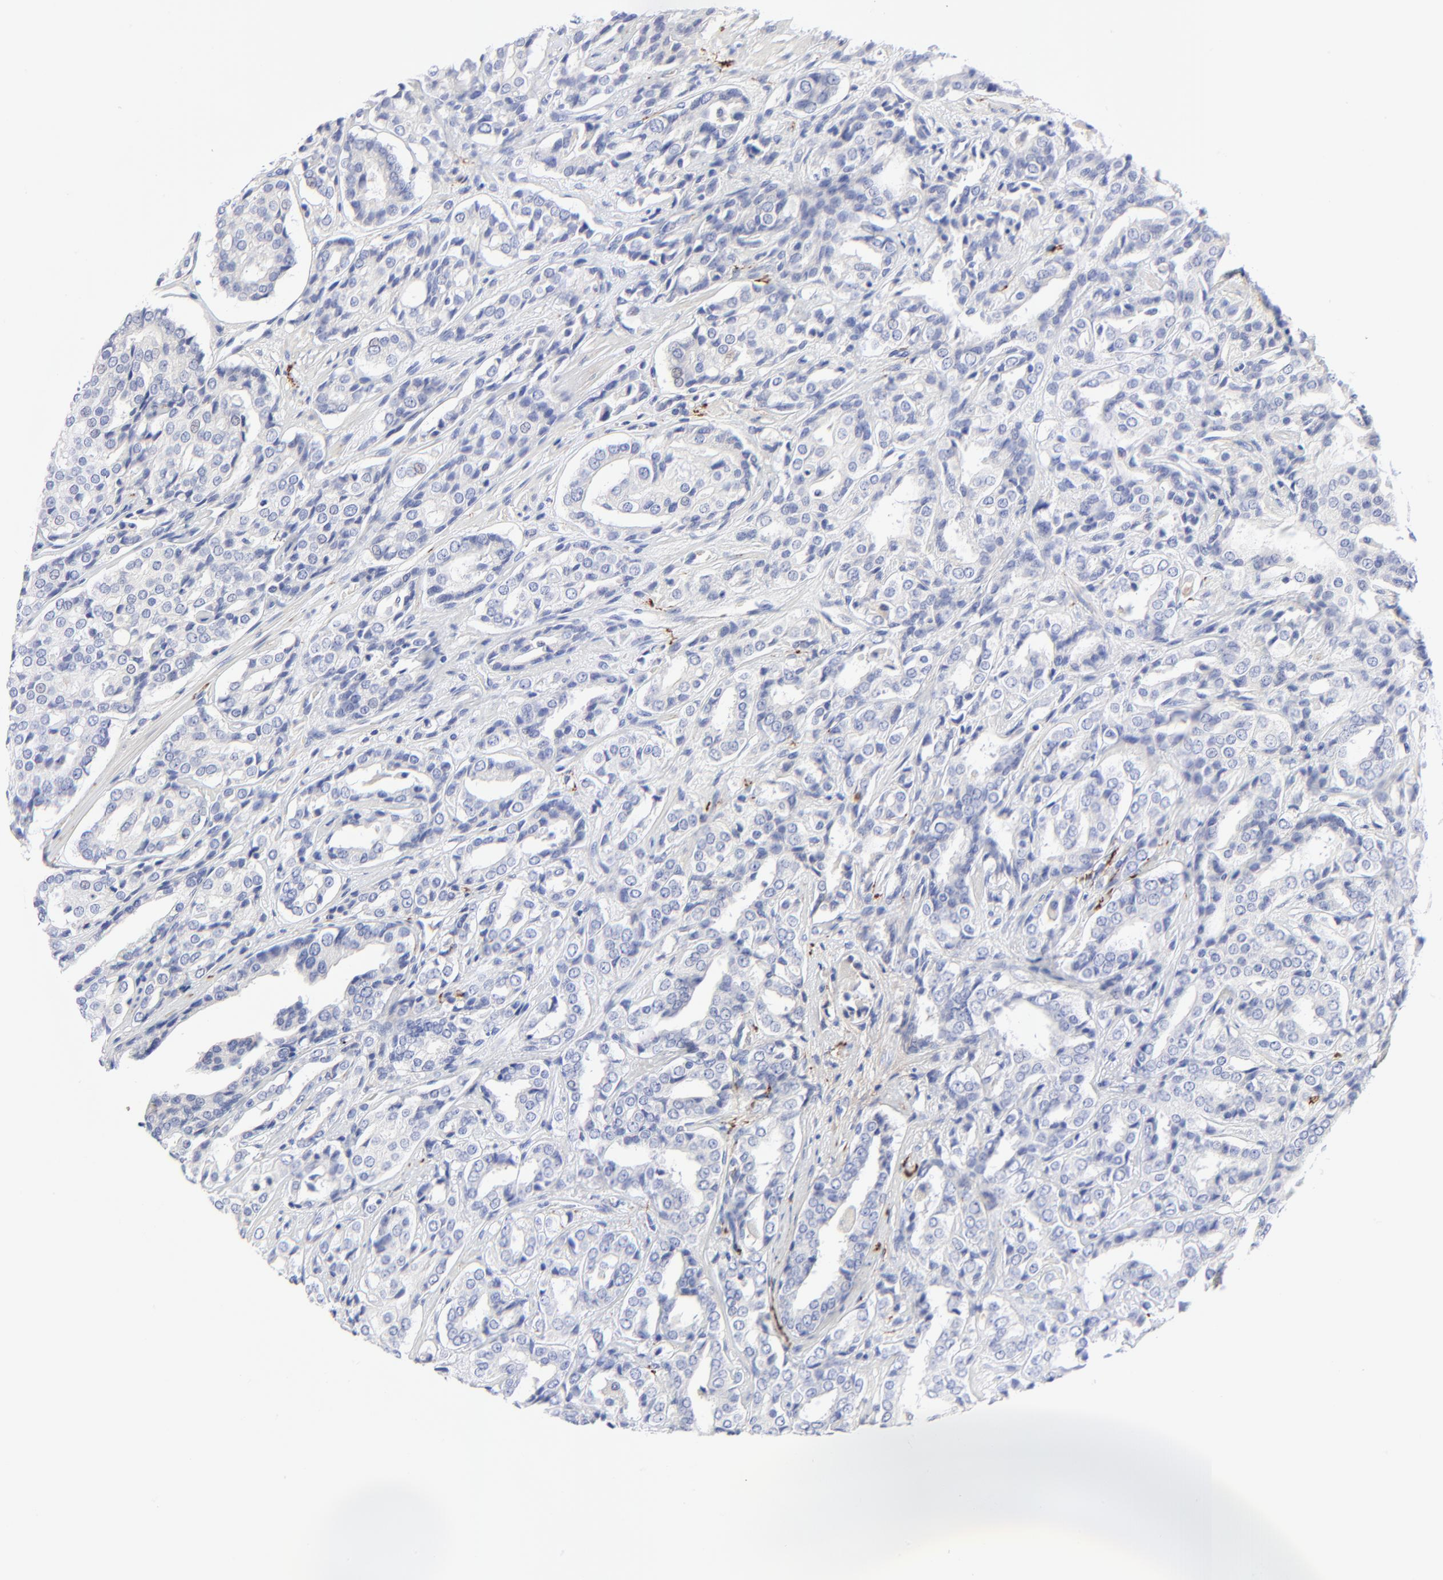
{"staining": {"intensity": "negative", "quantity": "none", "location": "none"}, "tissue": "prostate cancer", "cell_type": "Tumor cells", "image_type": "cancer", "snomed": [{"axis": "morphology", "description": "Adenocarcinoma, Medium grade"}, {"axis": "topography", "description": "Prostate"}], "caption": "IHC micrograph of neoplastic tissue: prostate cancer stained with DAB shows no significant protein staining in tumor cells.", "gene": "FBLN2", "patient": {"sex": "male", "age": 60}}